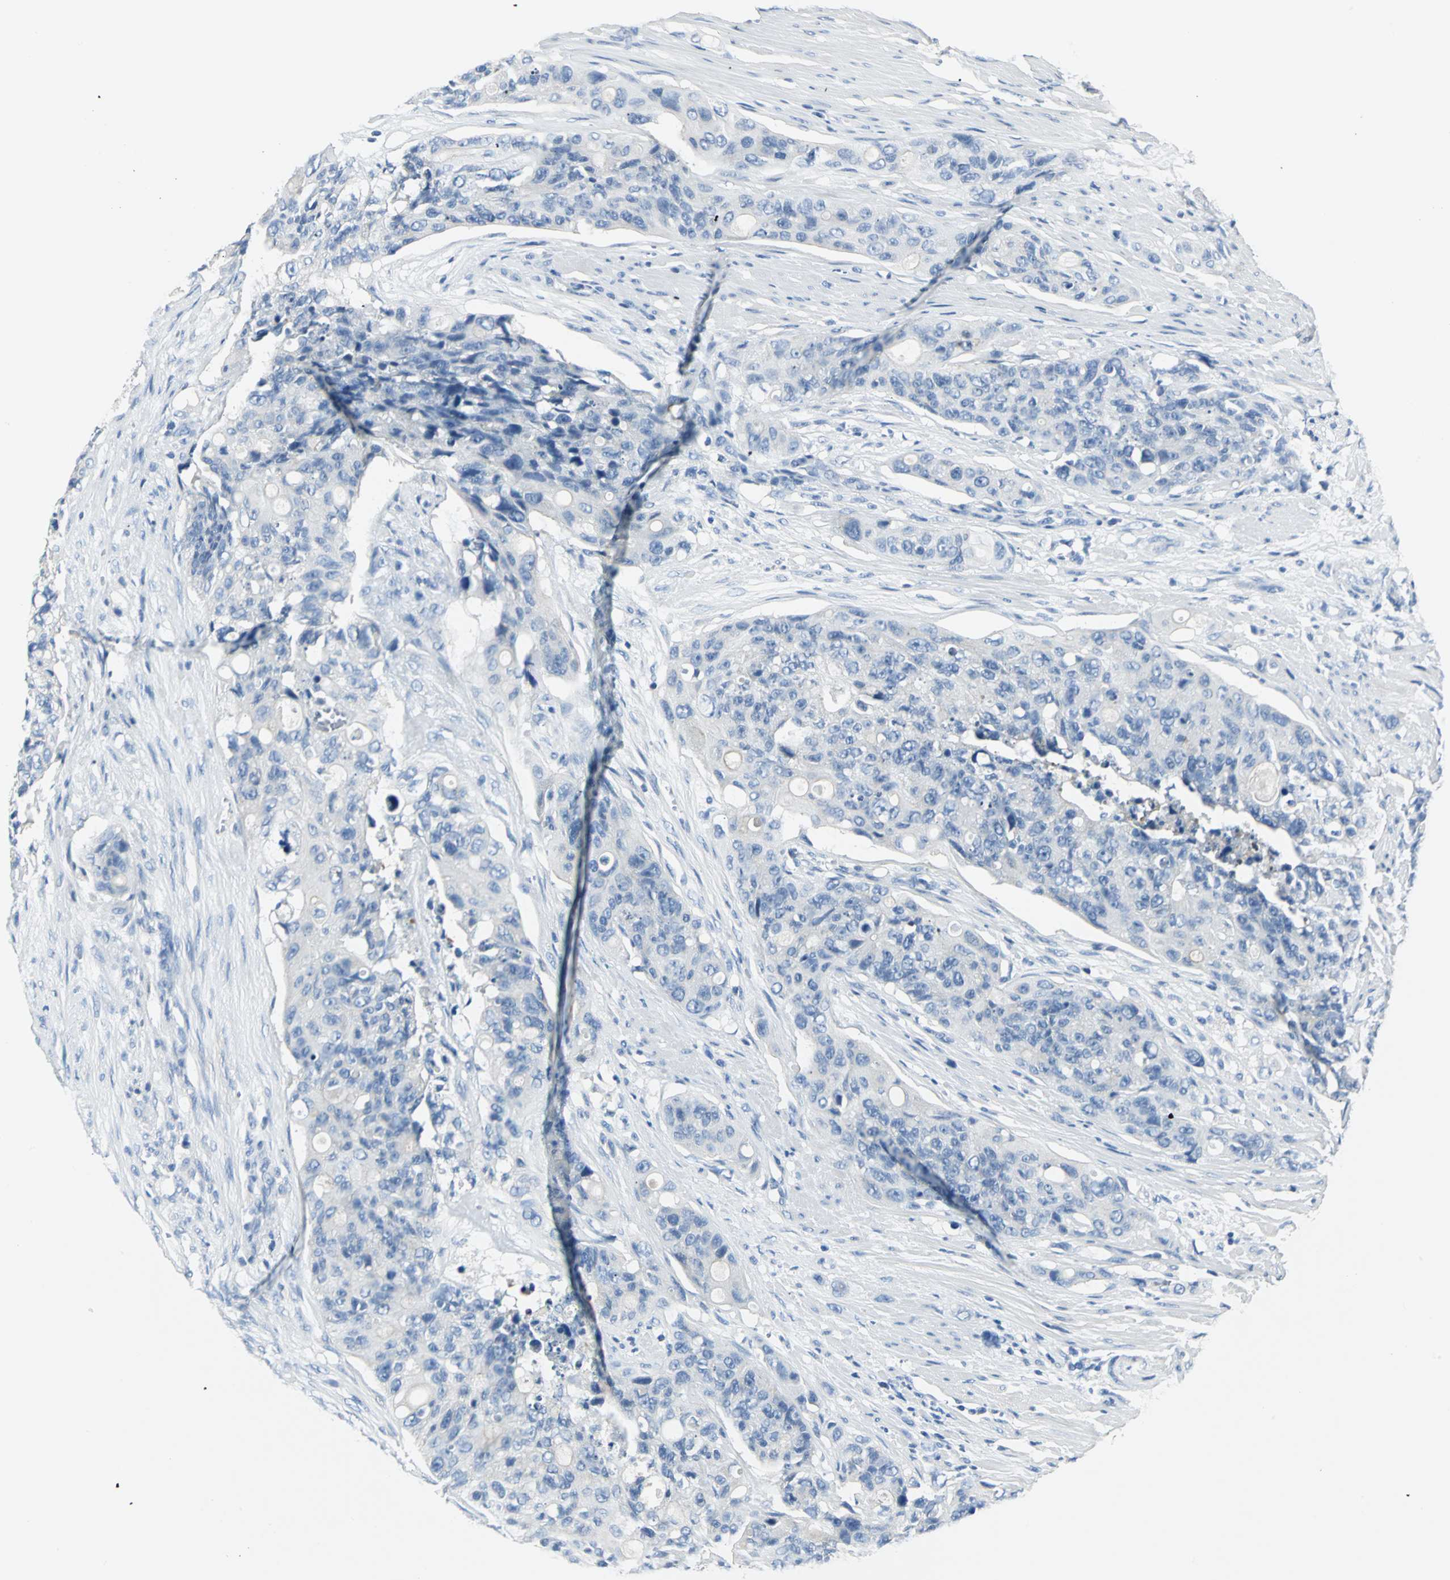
{"staining": {"intensity": "negative", "quantity": "none", "location": "none"}, "tissue": "colorectal cancer", "cell_type": "Tumor cells", "image_type": "cancer", "snomed": [{"axis": "morphology", "description": "Adenocarcinoma, NOS"}, {"axis": "topography", "description": "Colon"}], "caption": "DAB (3,3'-diaminobenzidine) immunohistochemical staining of human colorectal cancer (adenocarcinoma) exhibits no significant expression in tumor cells.", "gene": "RIPOR1", "patient": {"sex": "female", "age": 57}}